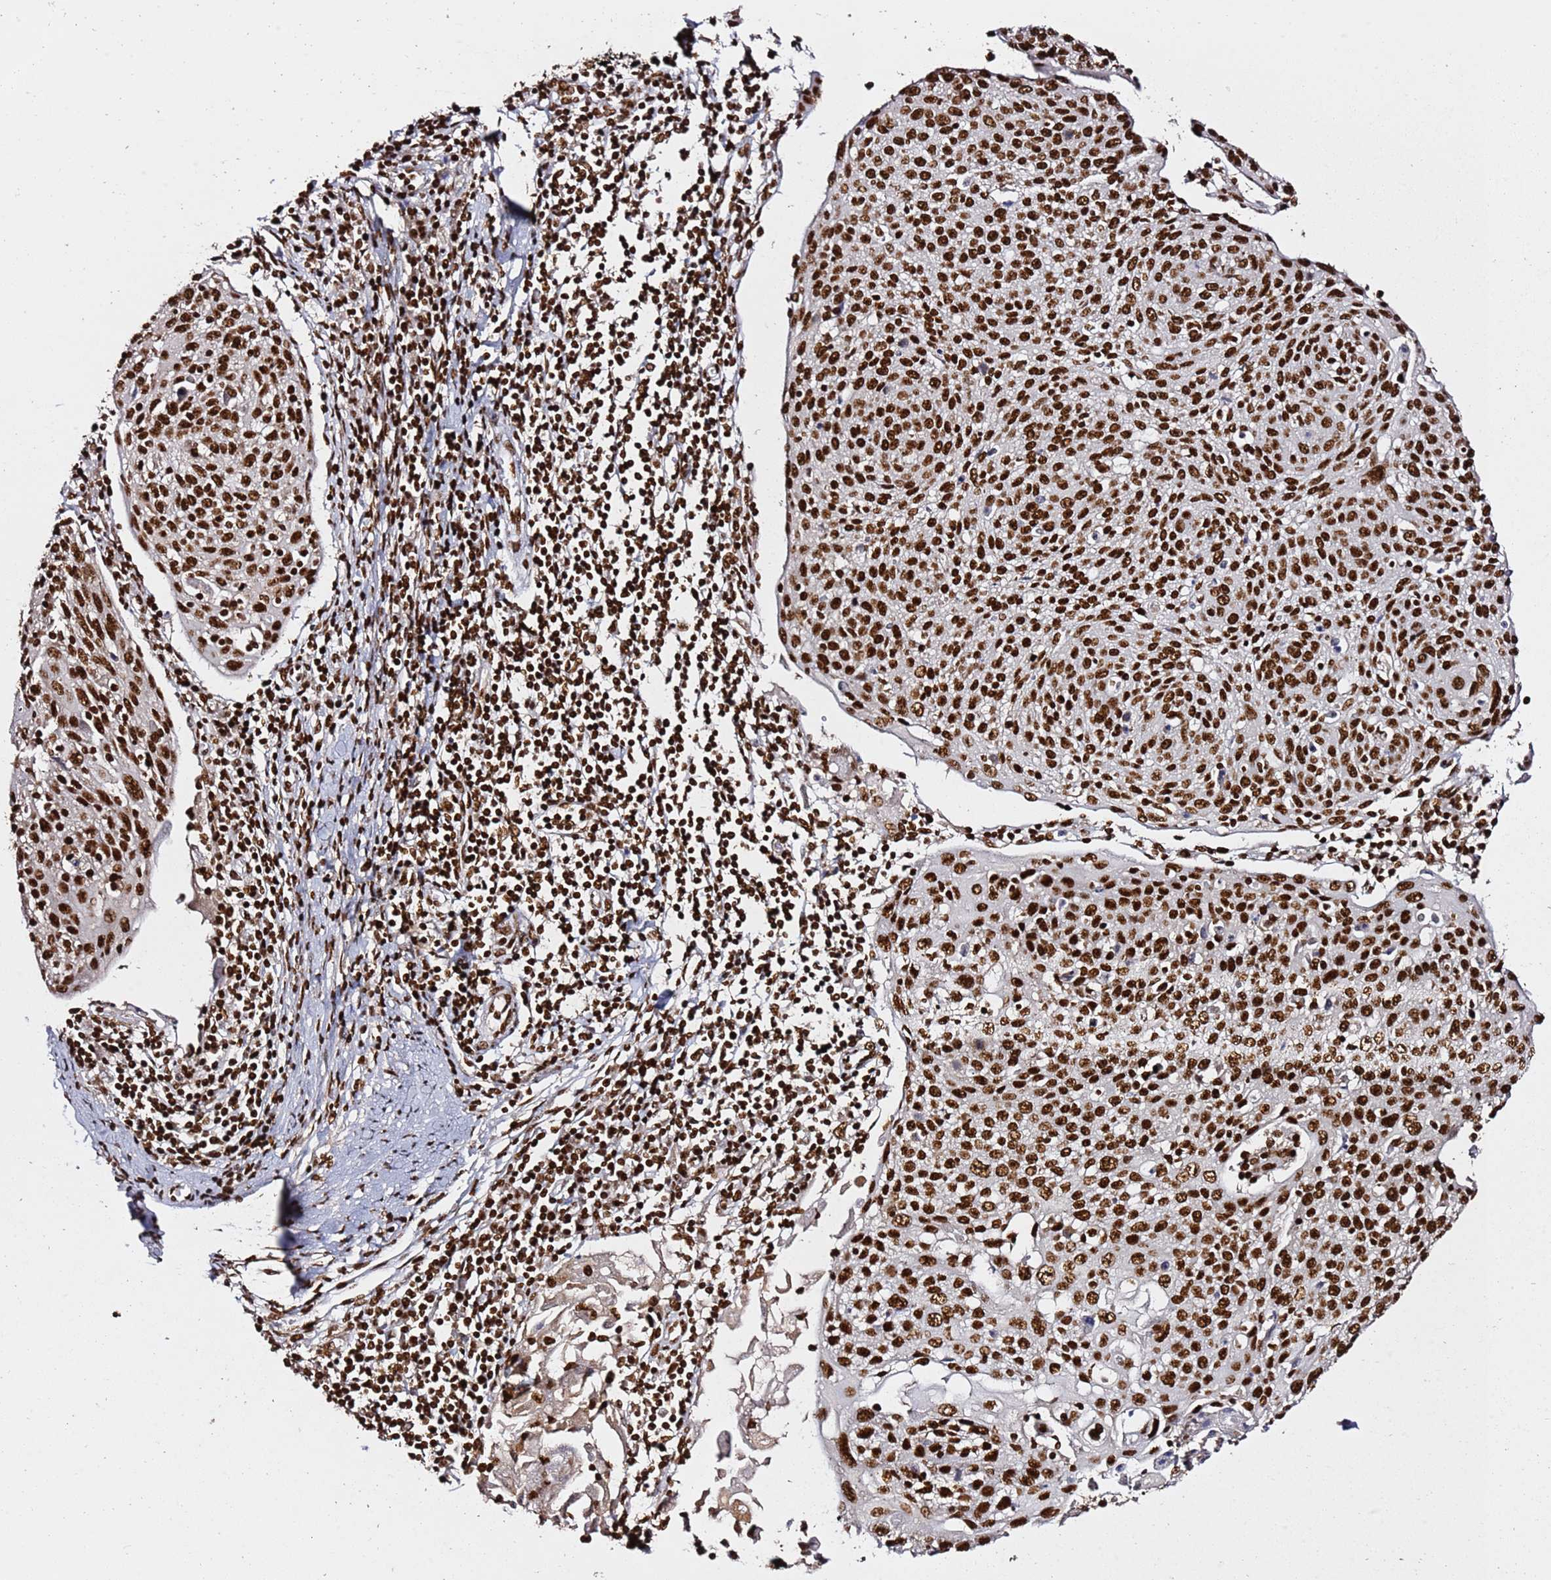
{"staining": {"intensity": "strong", "quantity": ">75%", "location": "nuclear"}, "tissue": "cervical cancer", "cell_type": "Tumor cells", "image_type": "cancer", "snomed": [{"axis": "morphology", "description": "Squamous cell carcinoma, NOS"}, {"axis": "topography", "description": "Cervix"}], "caption": "Squamous cell carcinoma (cervical) was stained to show a protein in brown. There is high levels of strong nuclear positivity in approximately >75% of tumor cells. The protein is shown in brown color, while the nuclei are stained blue.", "gene": "C6orf226", "patient": {"sex": "female", "age": 67}}